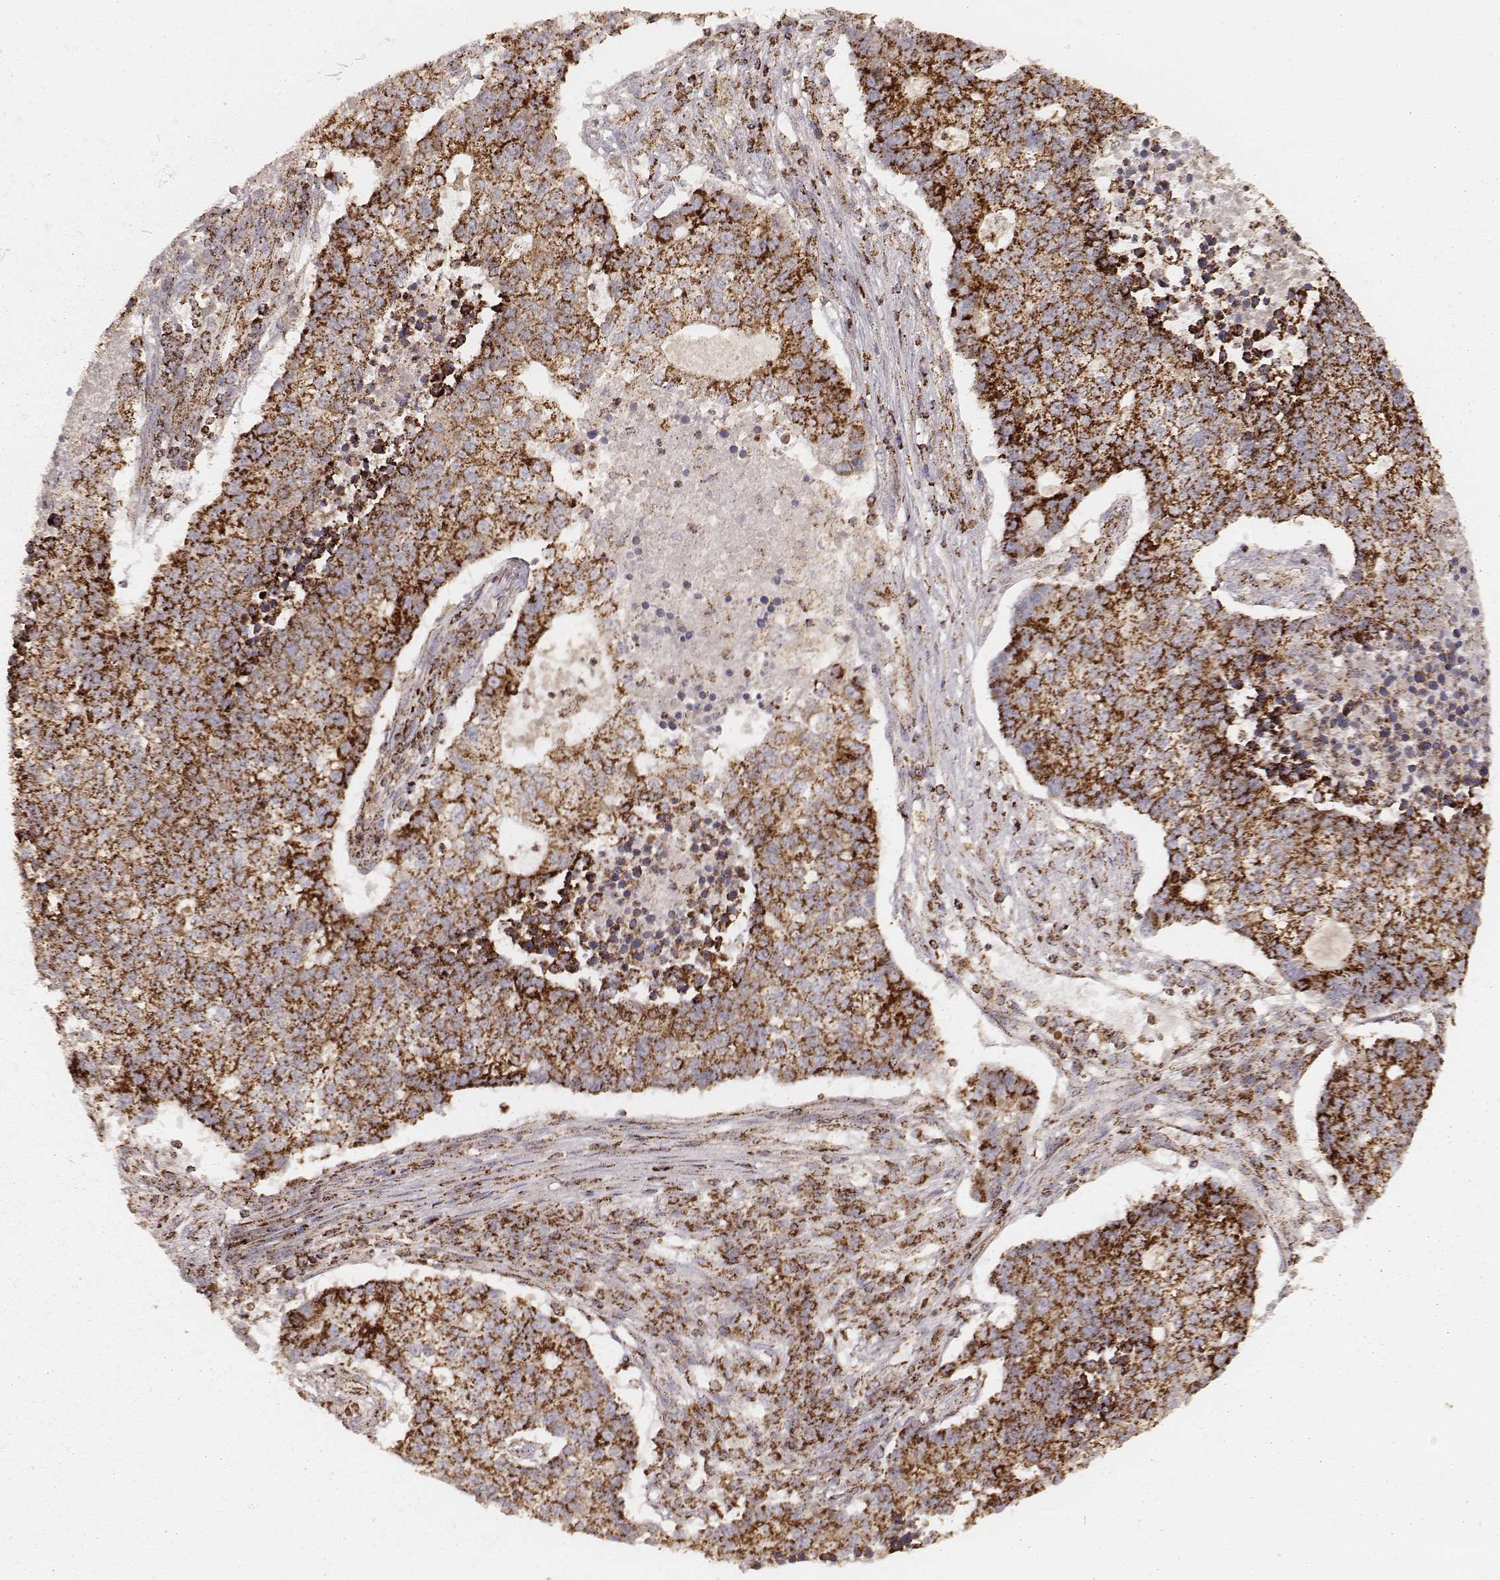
{"staining": {"intensity": "strong", "quantity": ">75%", "location": "cytoplasmic/membranous"}, "tissue": "lung cancer", "cell_type": "Tumor cells", "image_type": "cancer", "snomed": [{"axis": "morphology", "description": "Adenocarcinoma, NOS"}, {"axis": "topography", "description": "Lung"}], "caption": "Immunohistochemical staining of adenocarcinoma (lung) reveals high levels of strong cytoplasmic/membranous protein staining in about >75% of tumor cells. (DAB (3,3'-diaminobenzidine) IHC, brown staining for protein, blue staining for nuclei).", "gene": "CS", "patient": {"sex": "male", "age": 57}}